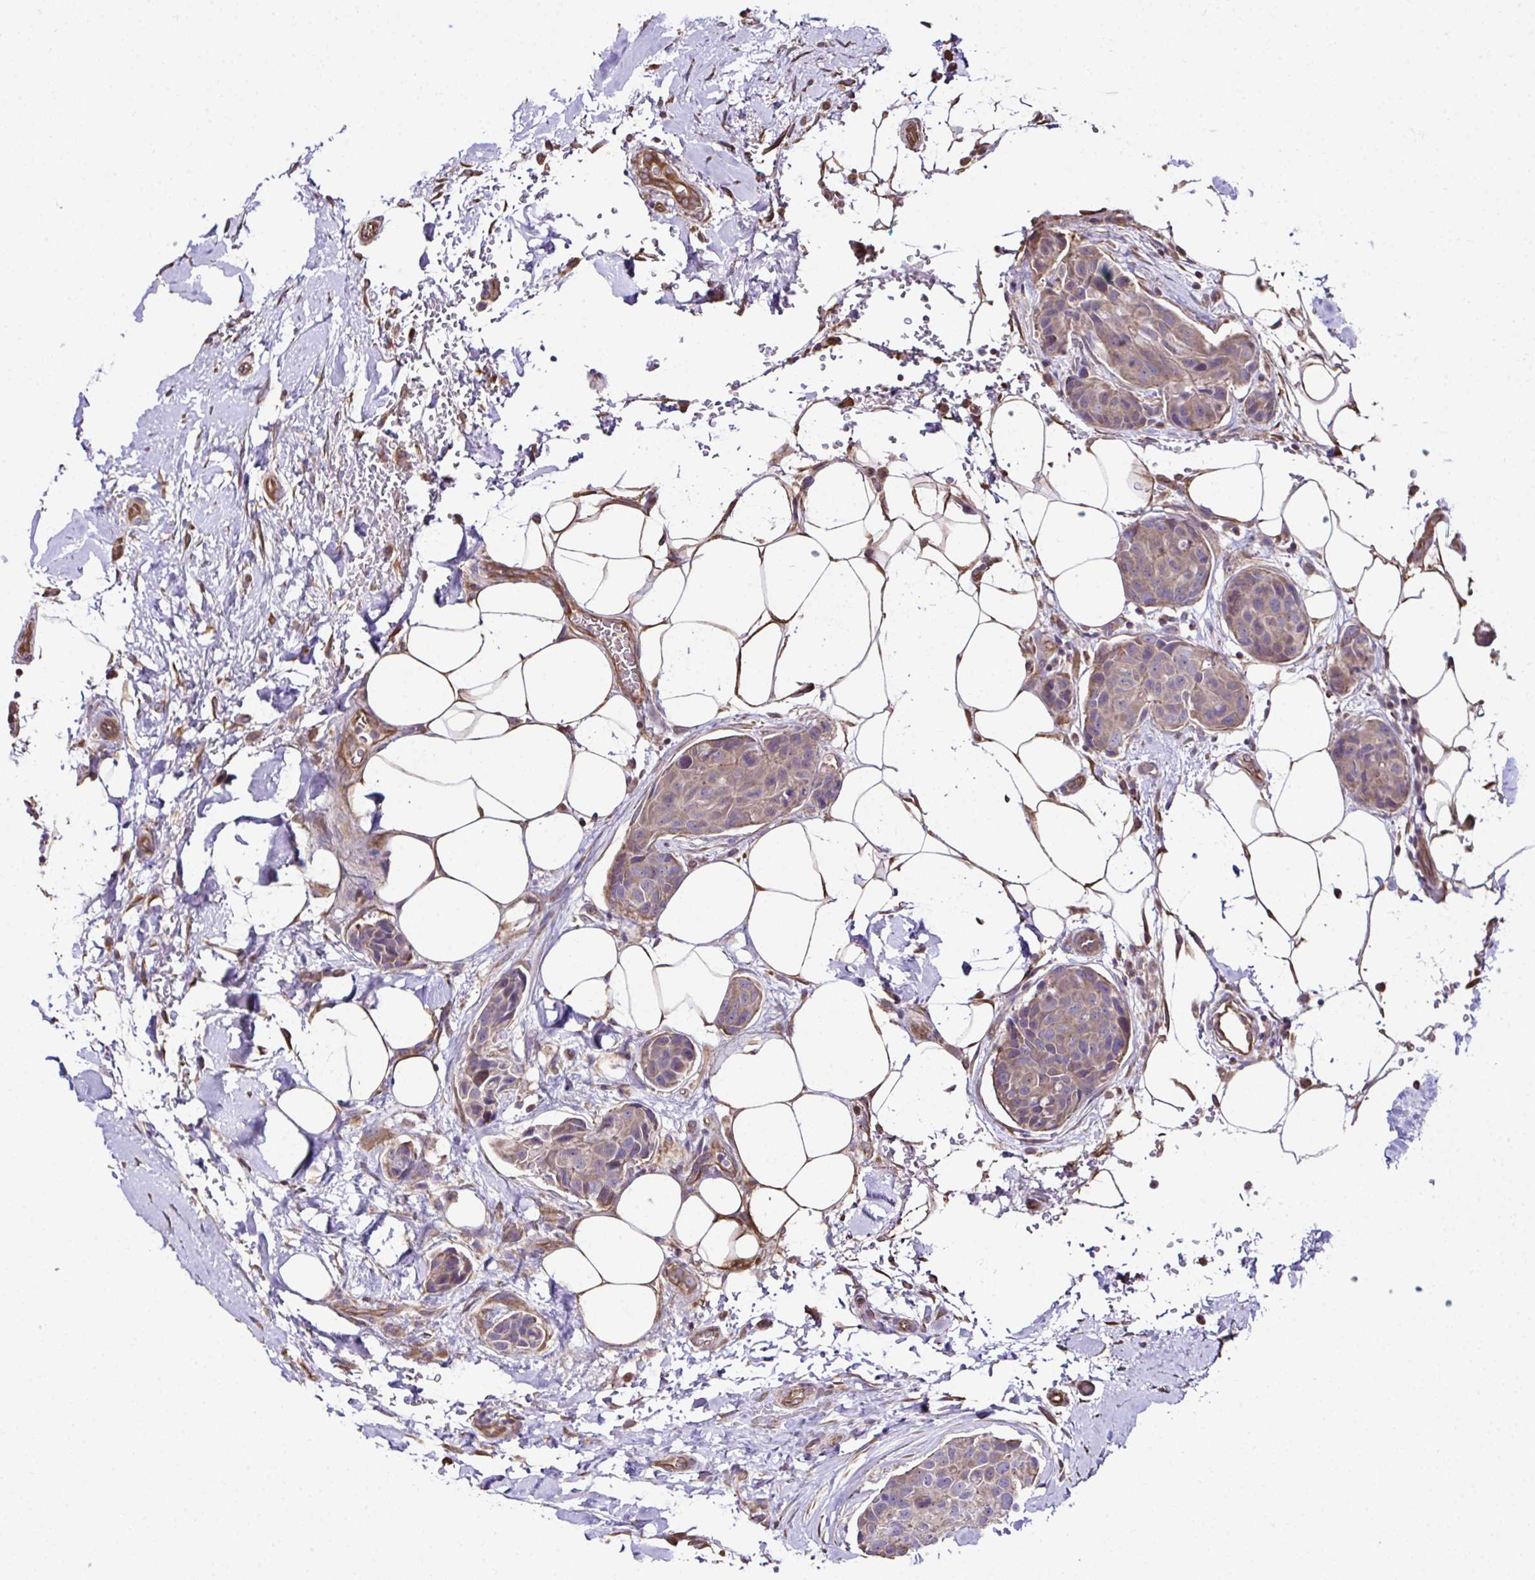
{"staining": {"intensity": "weak", "quantity": ">75%", "location": "cytoplasmic/membranous"}, "tissue": "breast cancer", "cell_type": "Tumor cells", "image_type": "cancer", "snomed": [{"axis": "morphology", "description": "Duct carcinoma"}, {"axis": "topography", "description": "Breast"}, {"axis": "topography", "description": "Lymph node"}], "caption": "Immunohistochemistry (IHC) image of breast cancer stained for a protein (brown), which shows low levels of weak cytoplasmic/membranous staining in approximately >75% of tumor cells.", "gene": "CCDC85C", "patient": {"sex": "female", "age": 80}}